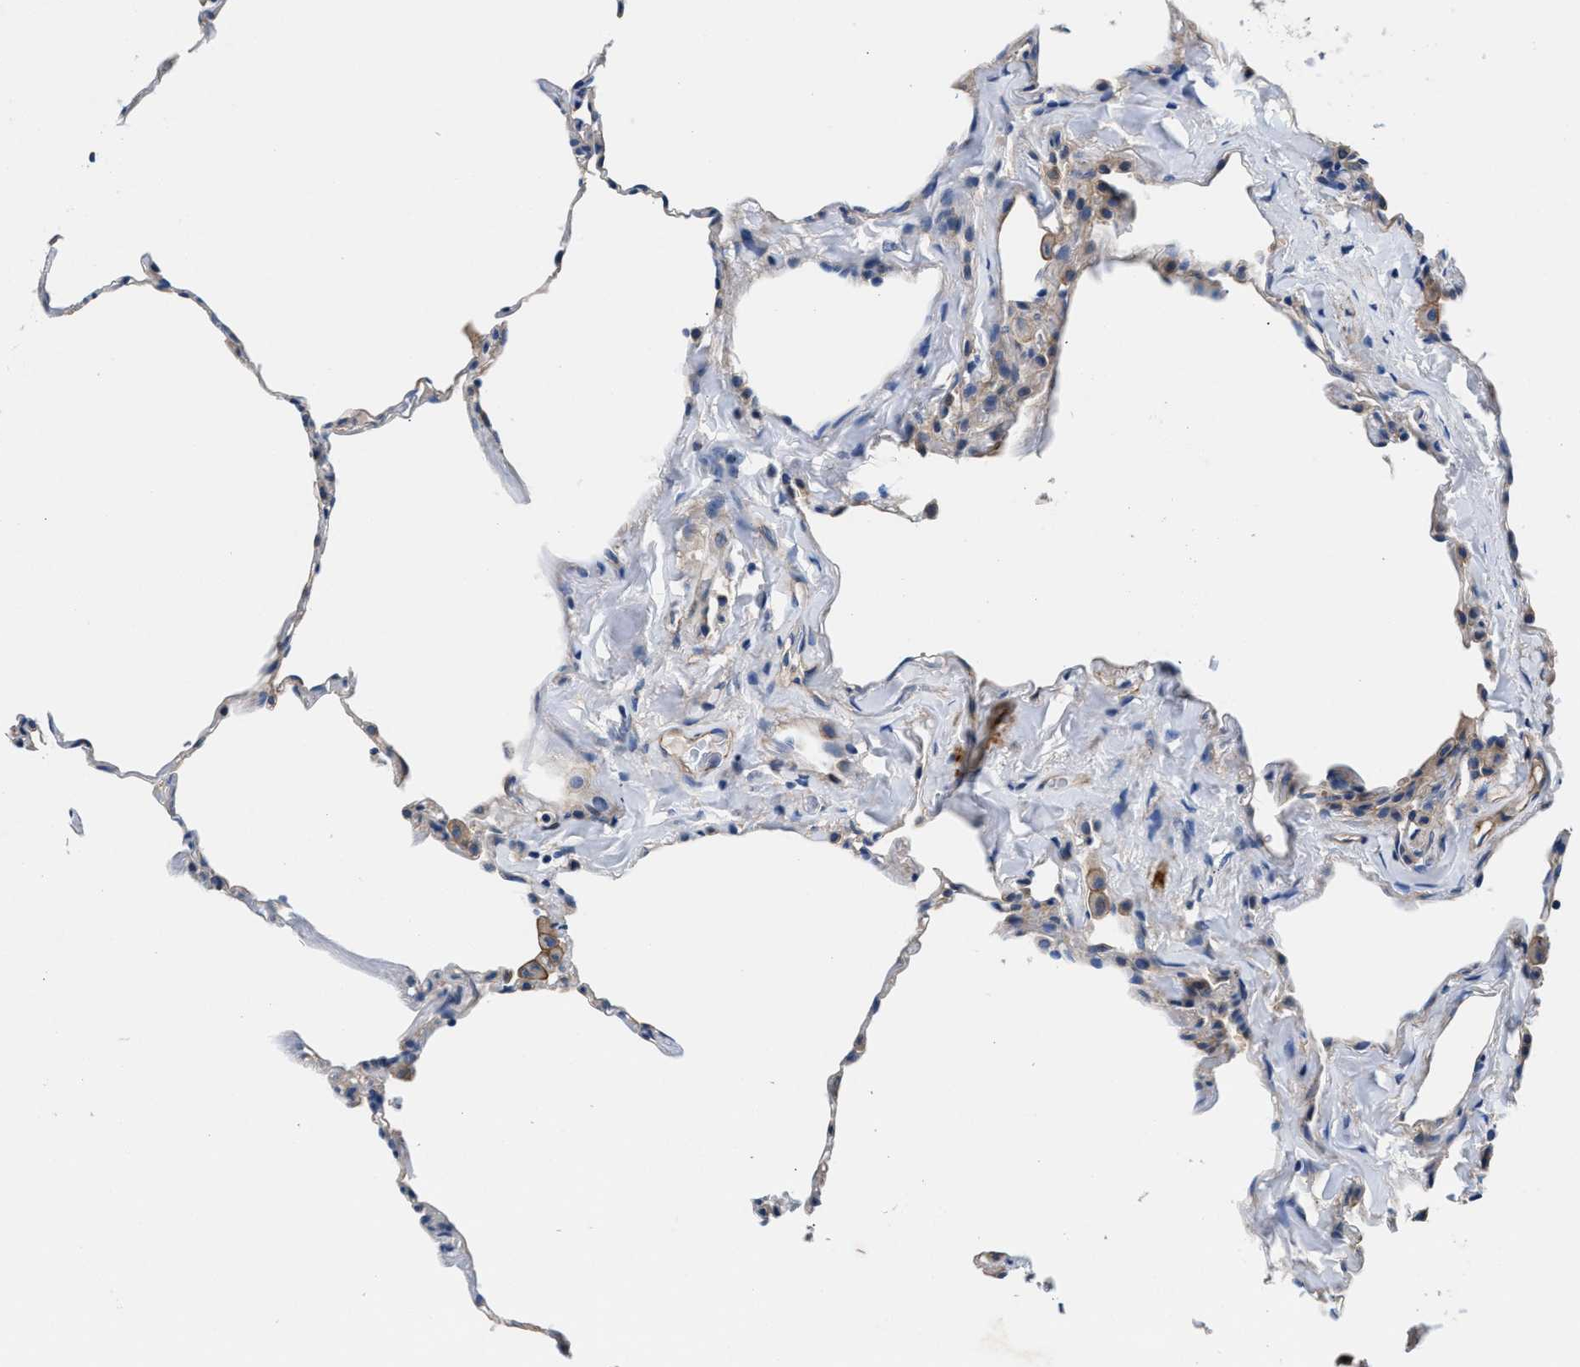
{"staining": {"intensity": "negative", "quantity": "none", "location": "none"}, "tissue": "lung", "cell_type": "Alveolar cells", "image_type": "normal", "snomed": [{"axis": "morphology", "description": "Normal tissue, NOS"}, {"axis": "topography", "description": "Lung"}], "caption": "High magnification brightfield microscopy of normal lung stained with DAB (brown) and counterstained with hematoxylin (blue): alveolar cells show no significant positivity. (DAB (3,3'-diaminobenzidine) IHC visualized using brightfield microscopy, high magnification).", "gene": "PARG", "patient": {"sex": "male", "age": 59}}